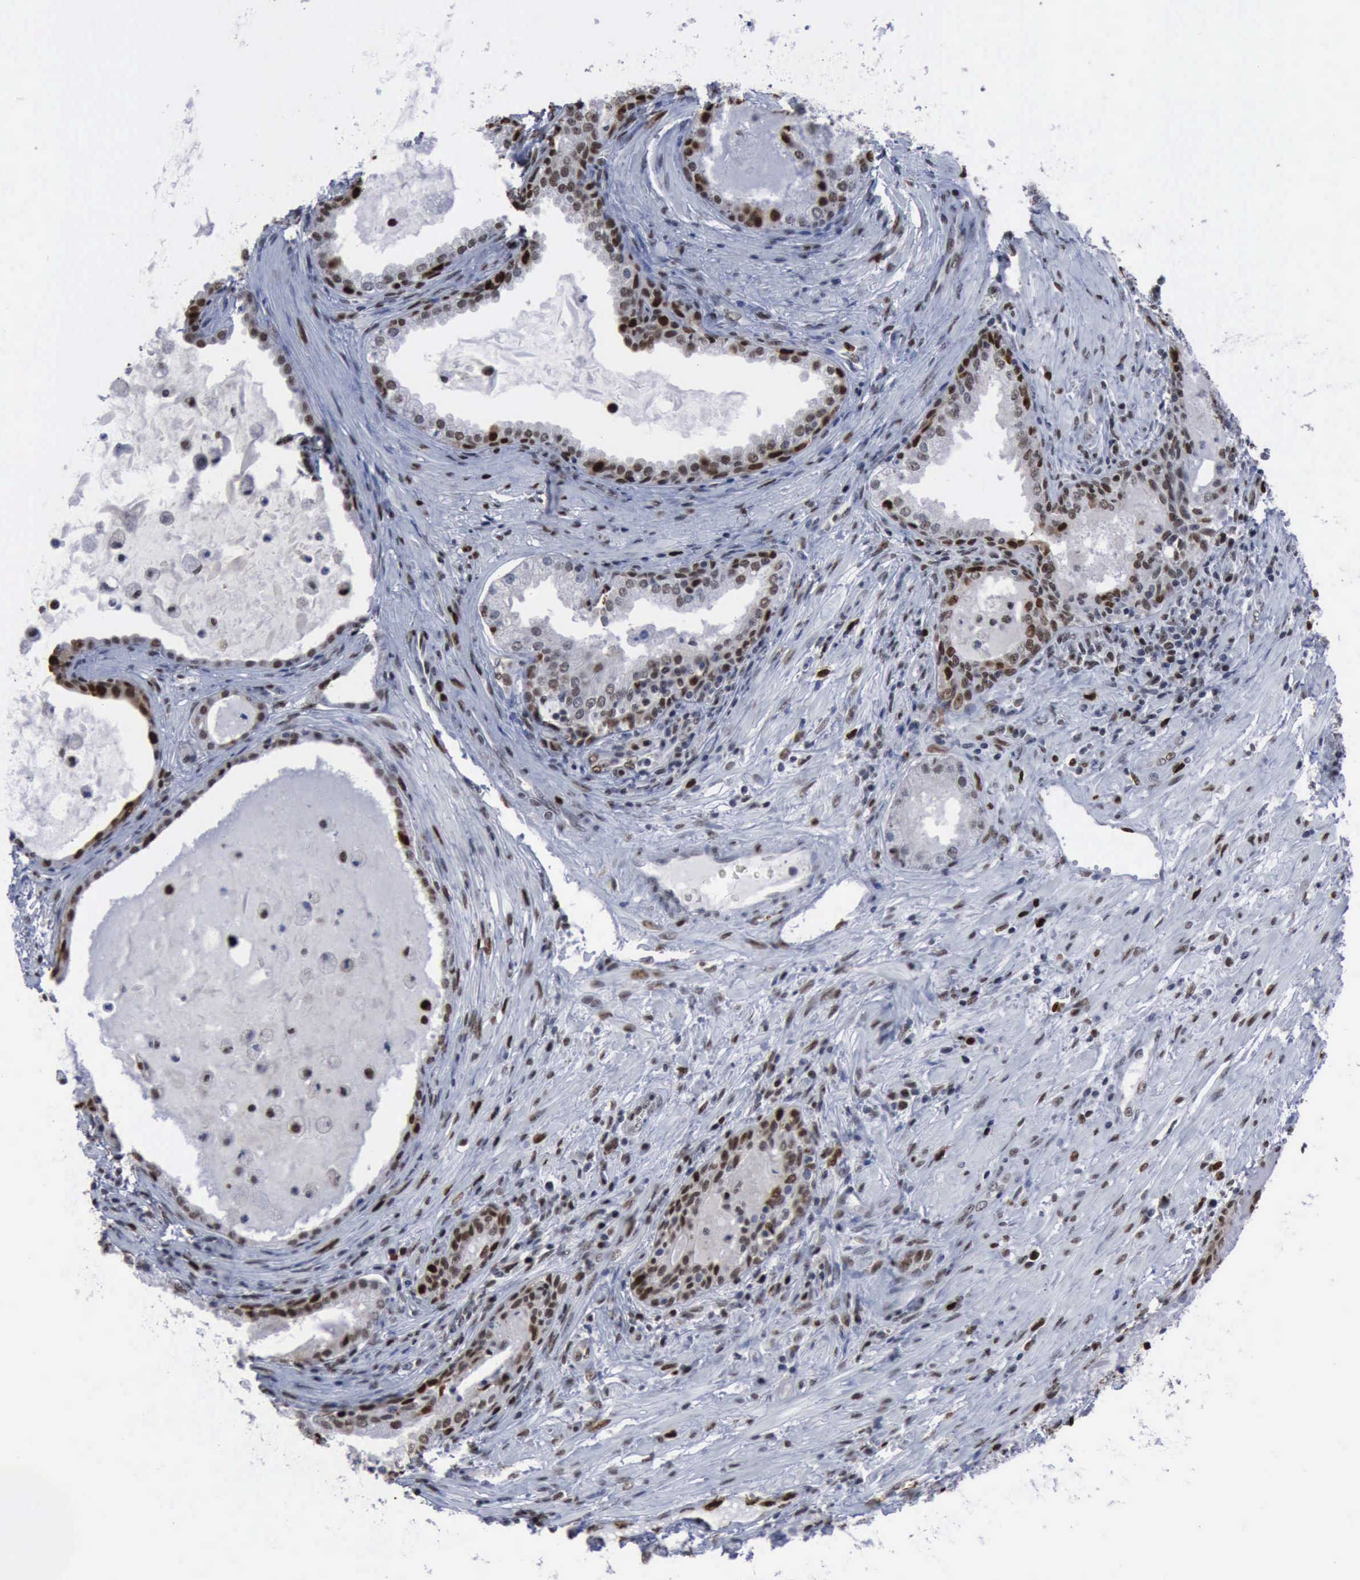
{"staining": {"intensity": "strong", "quantity": ">75%", "location": "nuclear"}, "tissue": "prostate cancer", "cell_type": "Tumor cells", "image_type": "cancer", "snomed": [{"axis": "morphology", "description": "Adenocarcinoma, Medium grade"}, {"axis": "topography", "description": "Prostate"}], "caption": "Protein staining displays strong nuclear positivity in approximately >75% of tumor cells in prostate medium-grade adenocarcinoma.", "gene": "PCNA", "patient": {"sex": "male", "age": 70}}